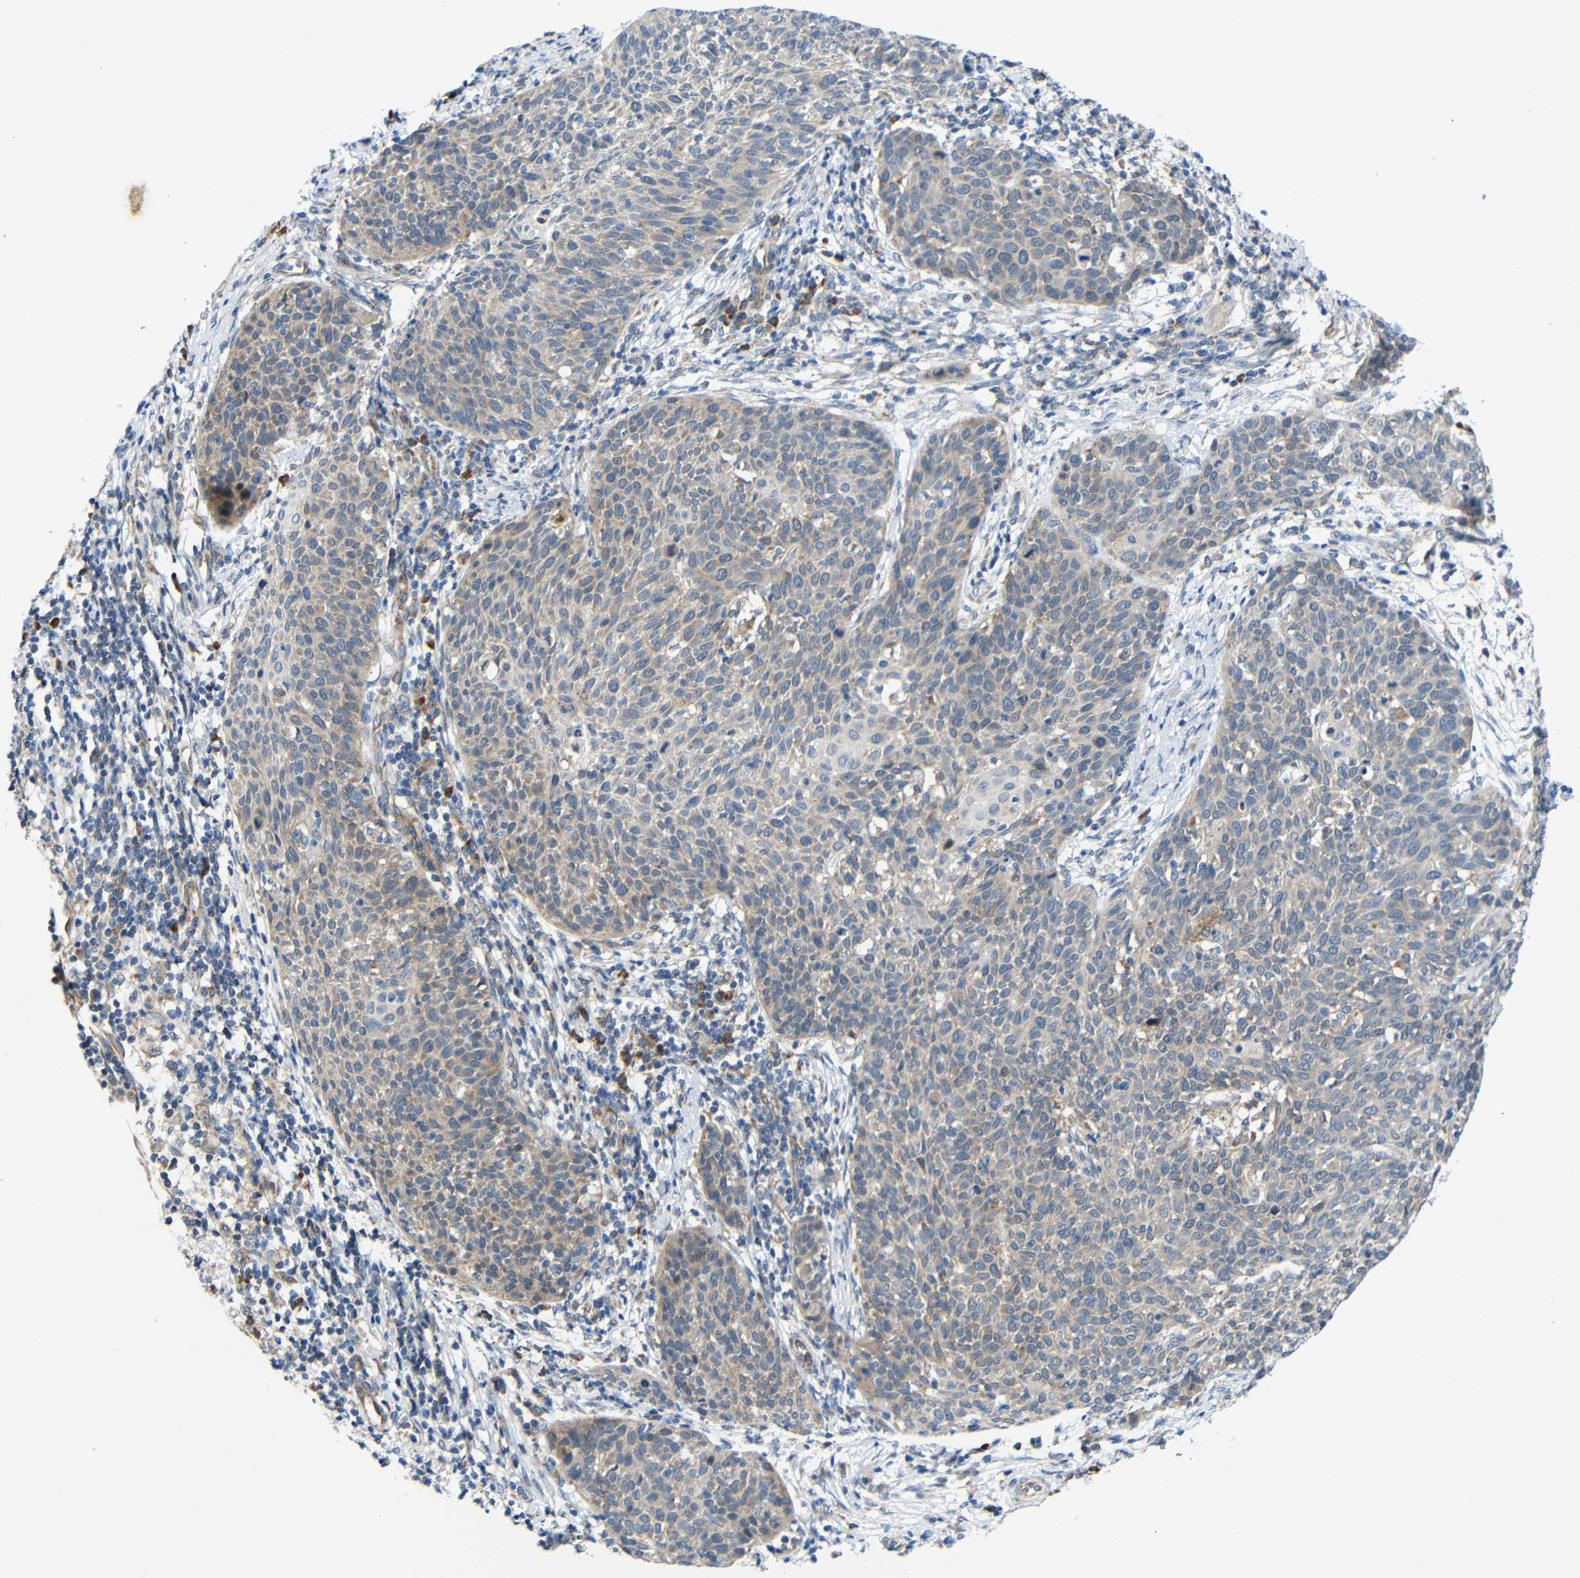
{"staining": {"intensity": "weak", "quantity": ">75%", "location": "cytoplasmic/membranous"}, "tissue": "cervical cancer", "cell_type": "Tumor cells", "image_type": "cancer", "snomed": [{"axis": "morphology", "description": "Squamous cell carcinoma, NOS"}, {"axis": "topography", "description": "Cervix"}], "caption": "The photomicrograph exhibits staining of cervical cancer, revealing weak cytoplasmic/membranous protein expression (brown color) within tumor cells.", "gene": "TMEM25", "patient": {"sex": "female", "age": 38}}